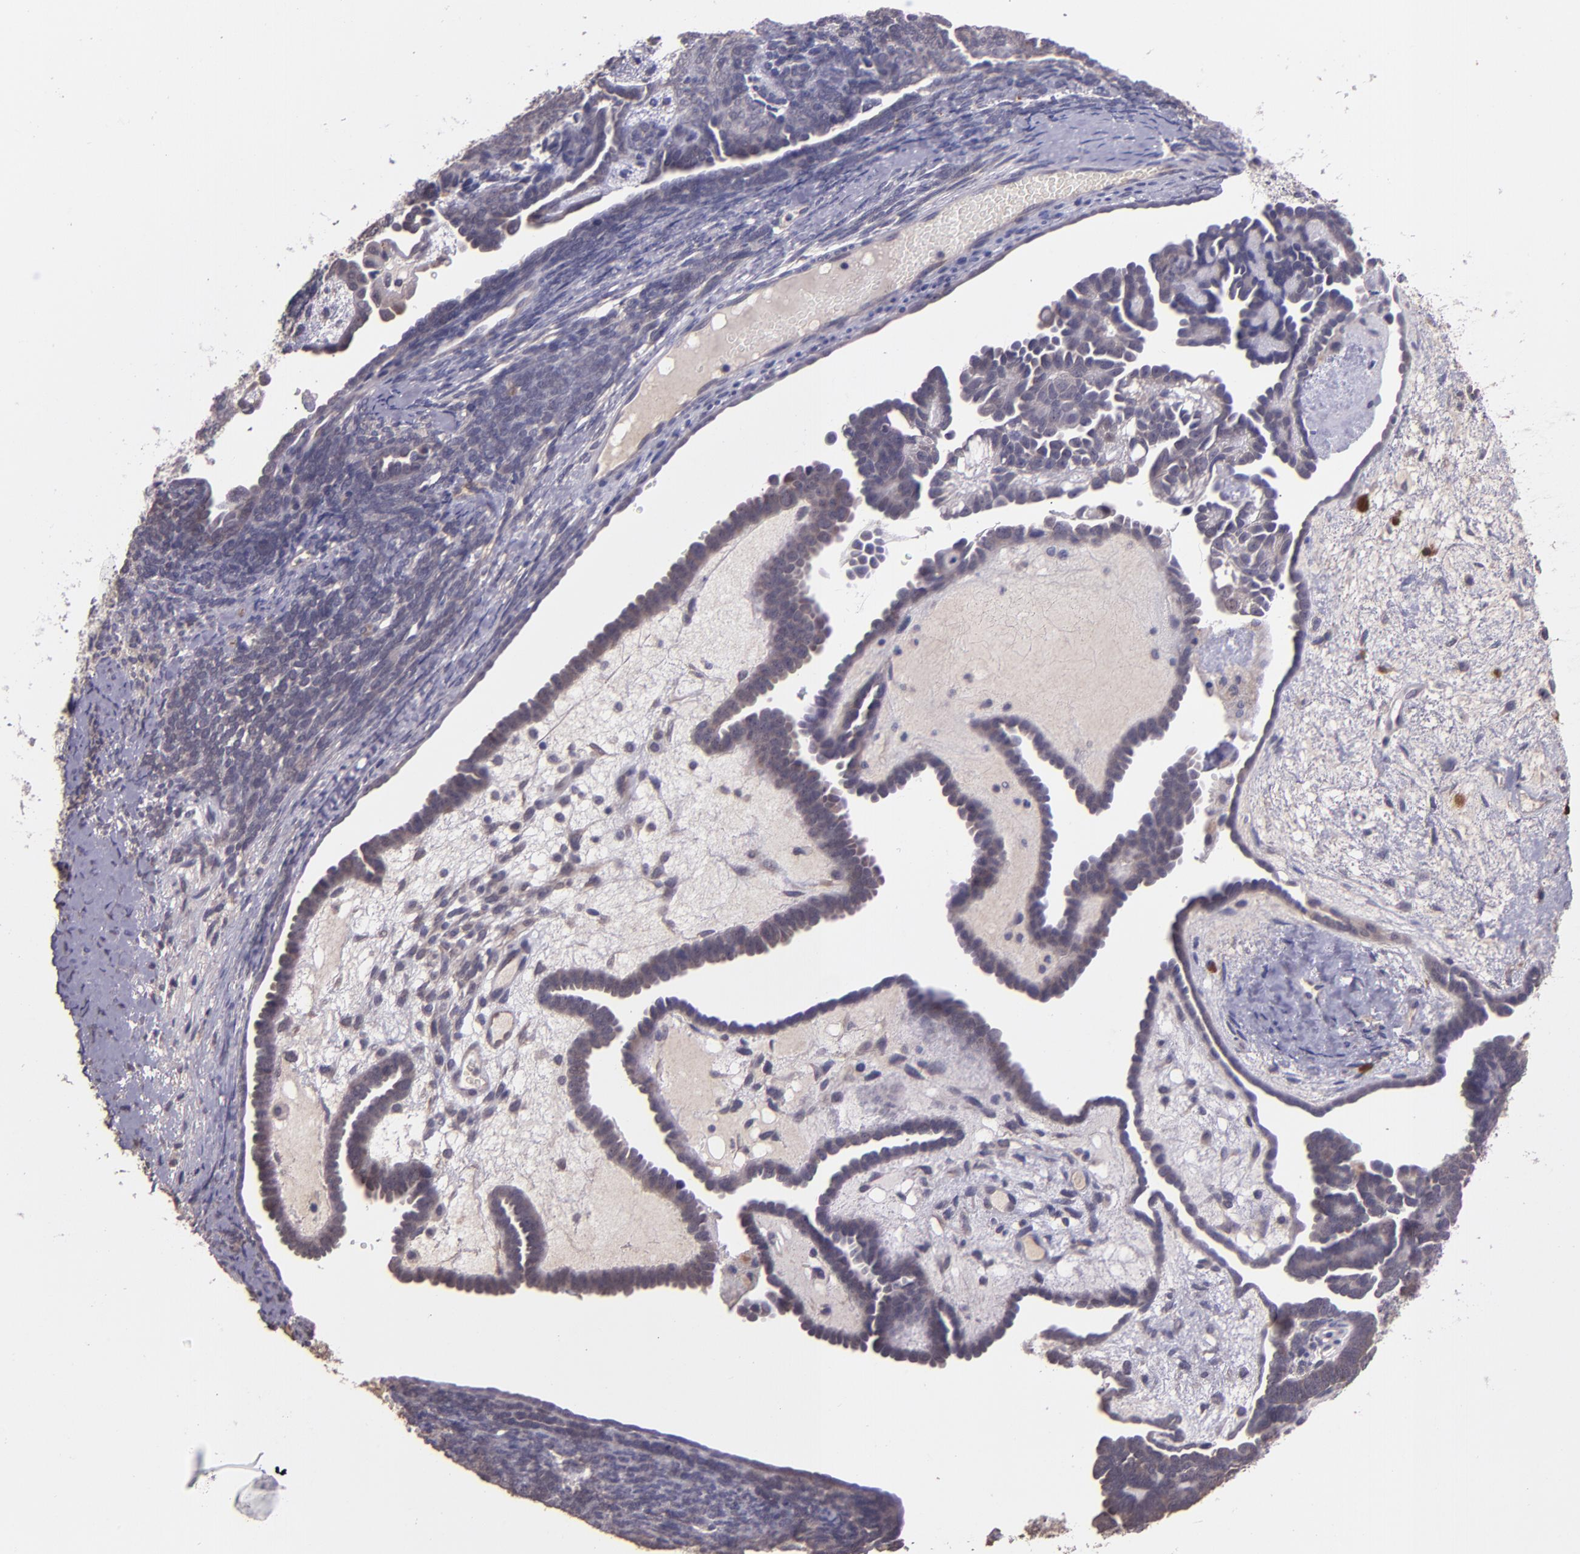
{"staining": {"intensity": "weak", "quantity": "25%-75%", "location": "cytoplasmic/membranous"}, "tissue": "endometrial cancer", "cell_type": "Tumor cells", "image_type": "cancer", "snomed": [{"axis": "morphology", "description": "Neoplasm, malignant, NOS"}, {"axis": "topography", "description": "Endometrium"}], "caption": "Approximately 25%-75% of tumor cells in human endometrial cancer demonstrate weak cytoplasmic/membranous protein expression as visualized by brown immunohistochemical staining.", "gene": "TAF7L", "patient": {"sex": "female", "age": 74}}